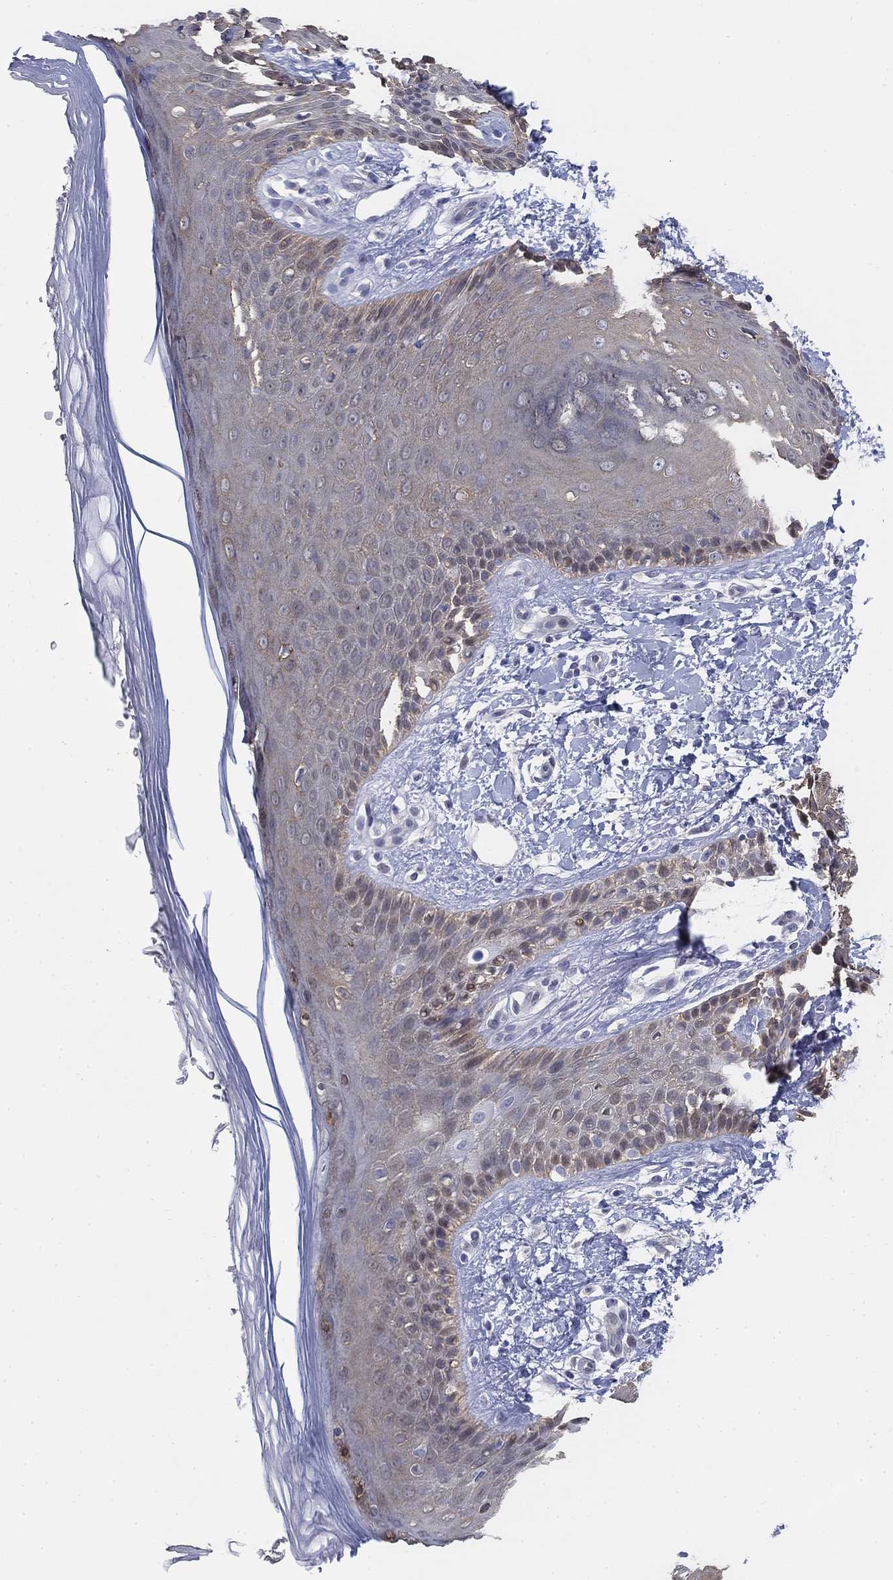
{"staining": {"intensity": "weak", "quantity": "<25%", "location": "cytoplasmic/membranous"}, "tissue": "skin", "cell_type": "Epidermal cells", "image_type": "normal", "snomed": [{"axis": "morphology", "description": "Normal tissue, NOS"}, {"axis": "topography", "description": "Anal"}], "caption": "IHC histopathology image of unremarkable skin: human skin stained with DAB reveals no significant protein staining in epidermal cells. (Brightfield microscopy of DAB IHC at high magnification).", "gene": "MYO3A", "patient": {"sex": "male", "age": 36}}